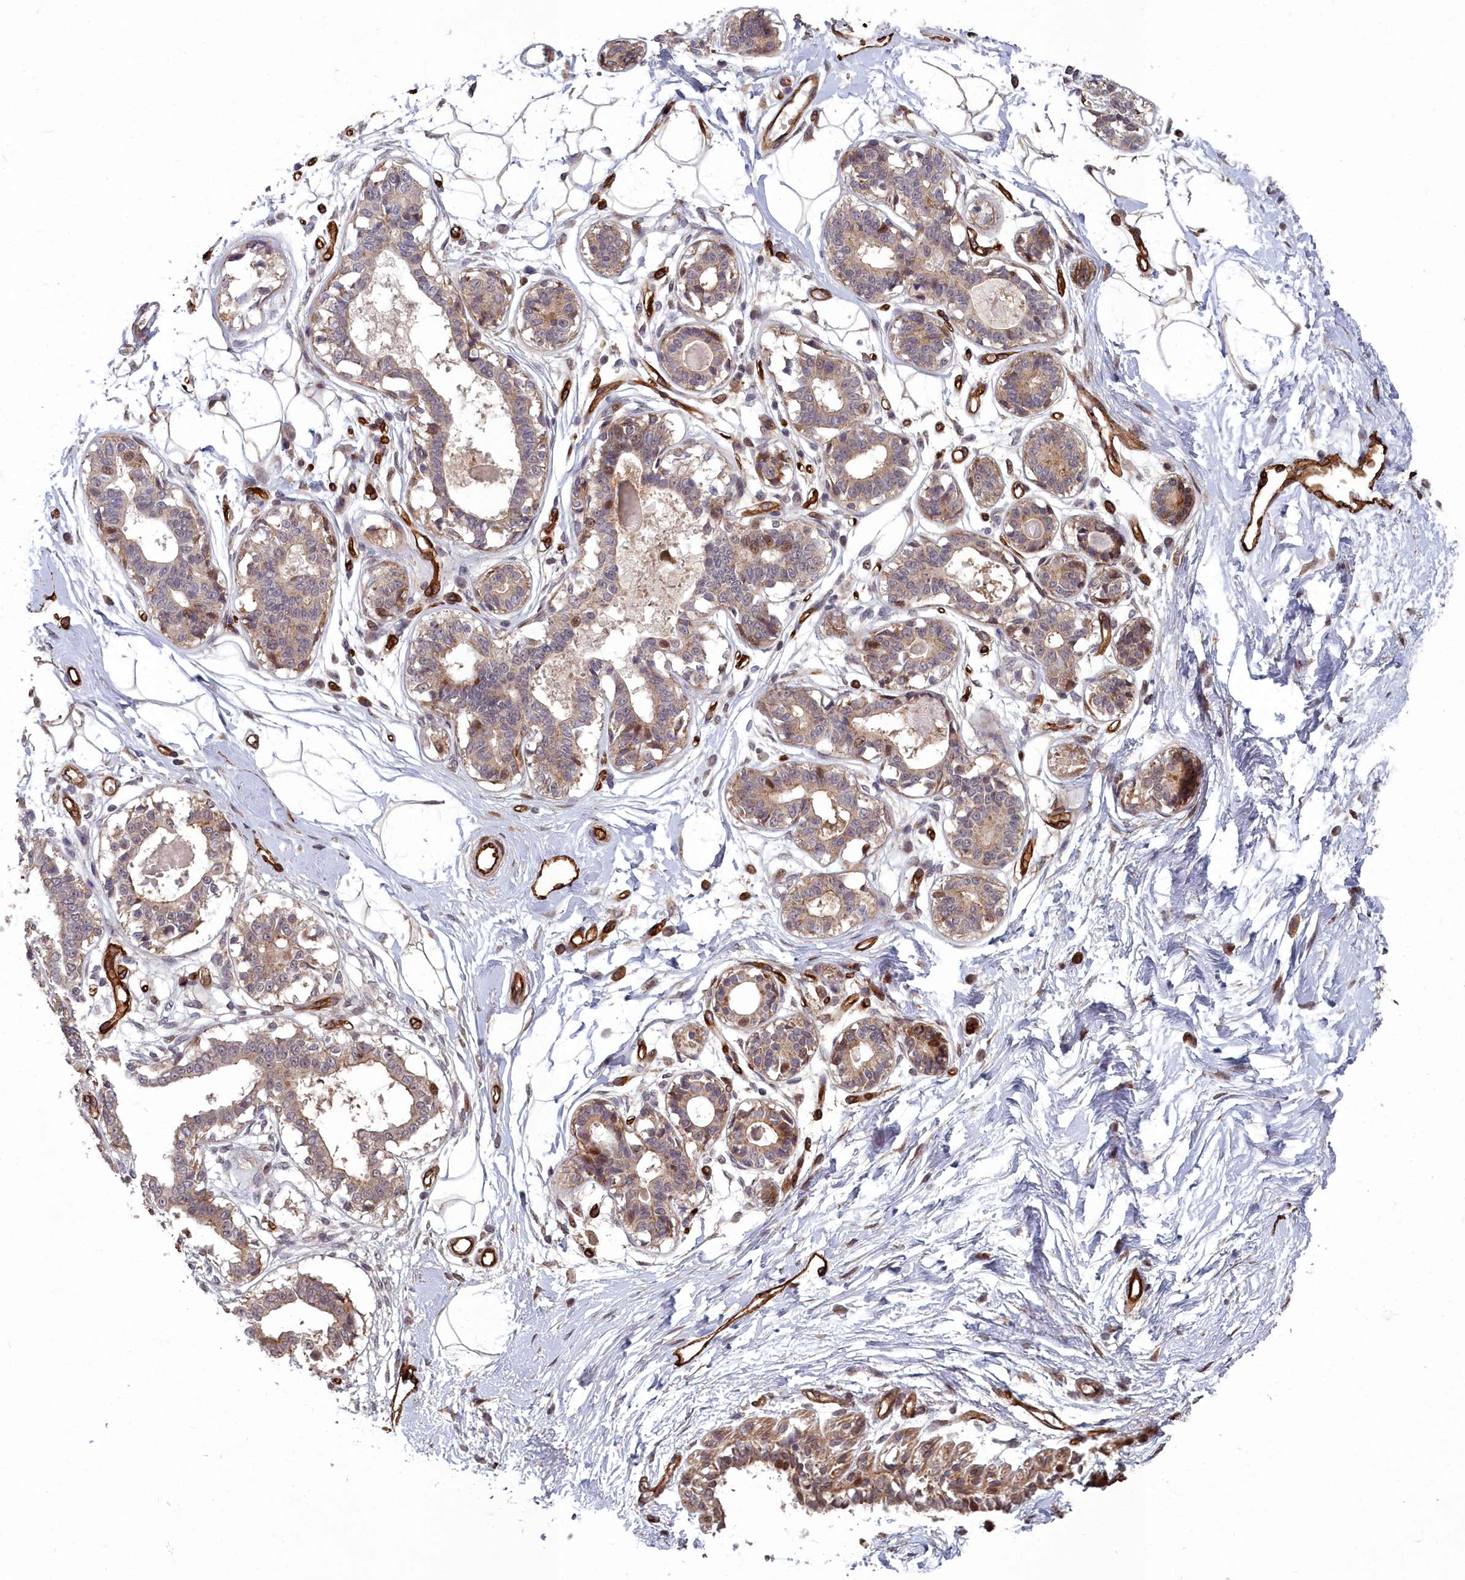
{"staining": {"intensity": "moderate", "quantity": "25%-75%", "location": "cytoplasmic/membranous"}, "tissue": "breast", "cell_type": "Adipocytes", "image_type": "normal", "snomed": [{"axis": "morphology", "description": "Normal tissue, NOS"}, {"axis": "topography", "description": "Breast"}], "caption": "There is medium levels of moderate cytoplasmic/membranous staining in adipocytes of normal breast, as demonstrated by immunohistochemical staining (brown color).", "gene": "TSPYL4", "patient": {"sex": "female", "age": 45}}